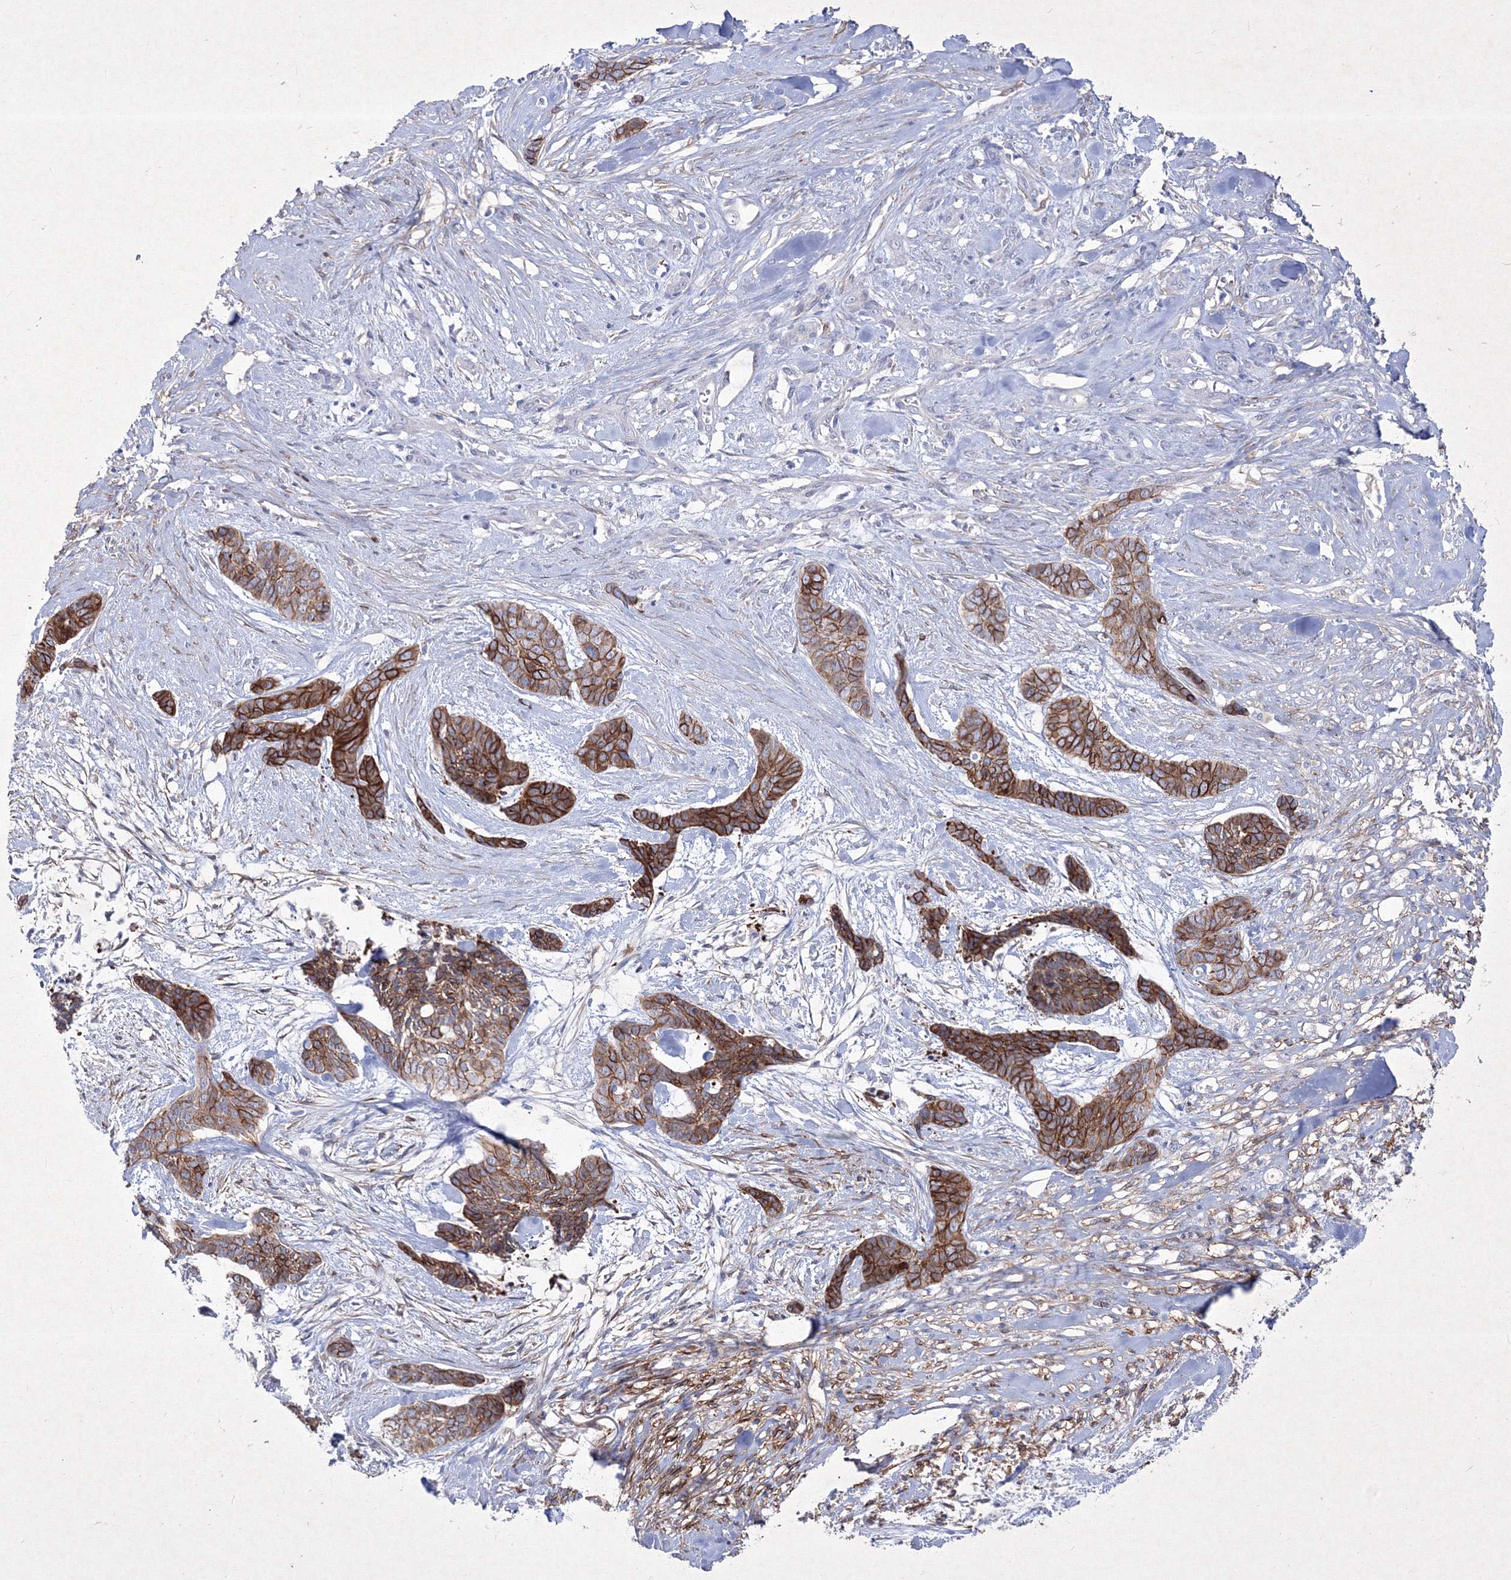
{"staining": {"intensity": "strong", "quantity": ">75%", "location": "cytoplasmic/membranous"}, "tissue": "skin cancer", "cell_type": "Tumor cells", "image_type": "cancer", "snomed": [{"axis": "morphology", "description": "Basal cell carcinoma"}, {"axis": "topography", "description": "Skin"}], "caption": "DAB immunohistochemical staining of basal cell carcinoma (skin) demonstrates strong cytoplasmic/membranous protein expression in approximately >75% of tumor cells.", "gene": "TMEM139", "patient": {"sex": "female", "age": 64}}